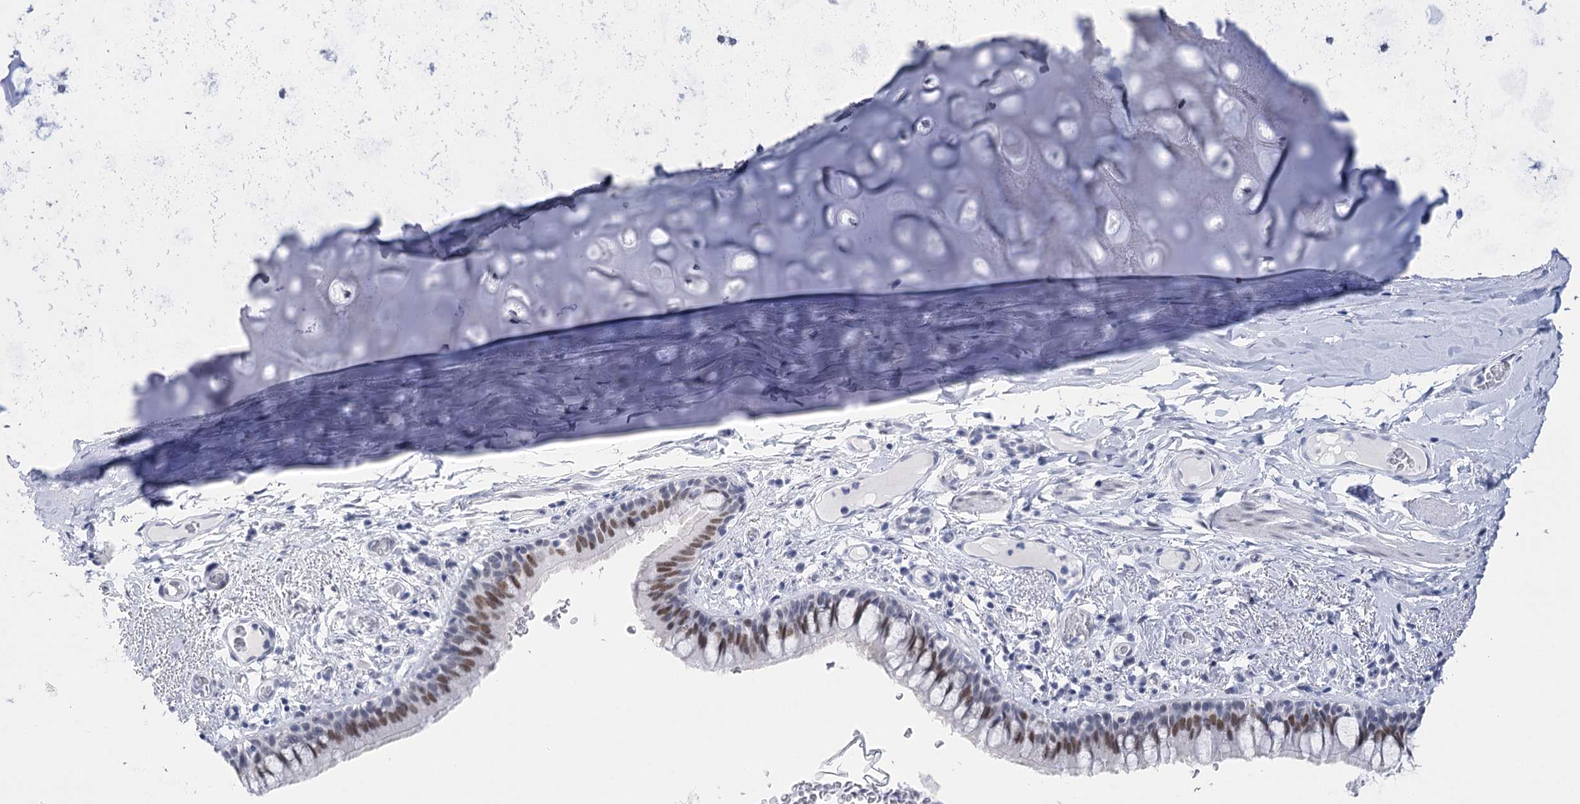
{"staining": {"intensity": "moderate", "quantity": "25%-75%", "location": "nuclear"}, "tissue": "bronchus", "cell_type": "Respiratory epithelial cells", "image_type": "normal", "snomed": [{"axis": "morphology", "description": "Normal tissue, NOS"}, {"axis": "topography", "description": "Cartilage tissue"}, {"axis": "topography", "description": "Bronchus"}], "caption": "DAB immunohistochemical staining of normal bronchus demonstrates moderate nuclear protein staining in about 25%-75% of respiratory epithelial cells.", "gene": "HORMAD1", "patient": {"sex": "female", "age": 36}}